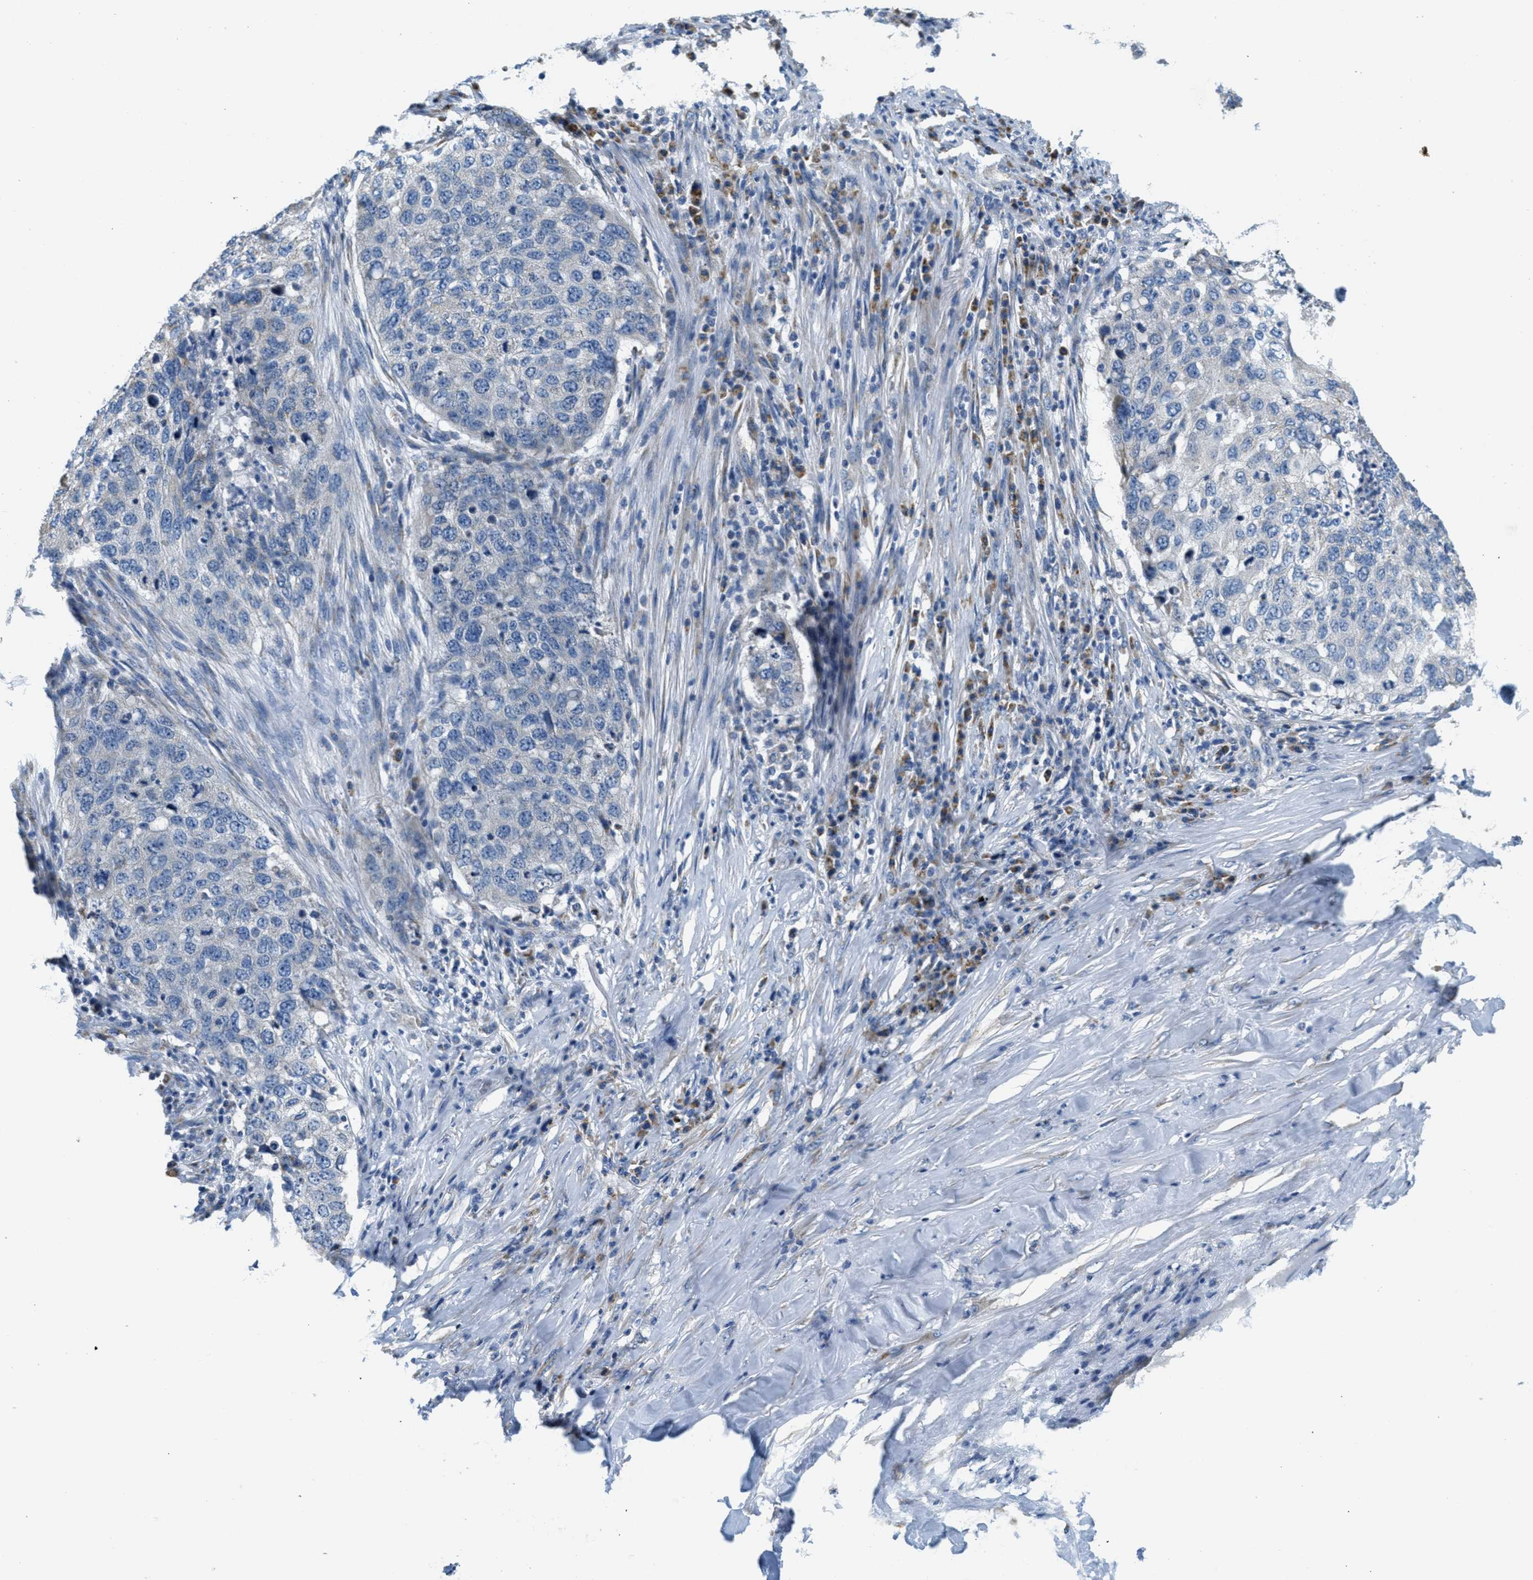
{"staining": {"intensity": "negative", "quantity": "none", "location": "none"}, "tissue": "lung cancer", "cell_type": "Tumor cells", "image_type": "cancer", "snomed": [{"axis": "morphology", "description": "Squamous cell carcinoma, NOS"}, {"axis": "topography", "description": "Lung"}], "caption": "IHC of squamous cell carcinoma (lung) demonstrates no staining in tumor cells.", "gene": "CA4", "patient": {"sex": "female", "age": 63}}